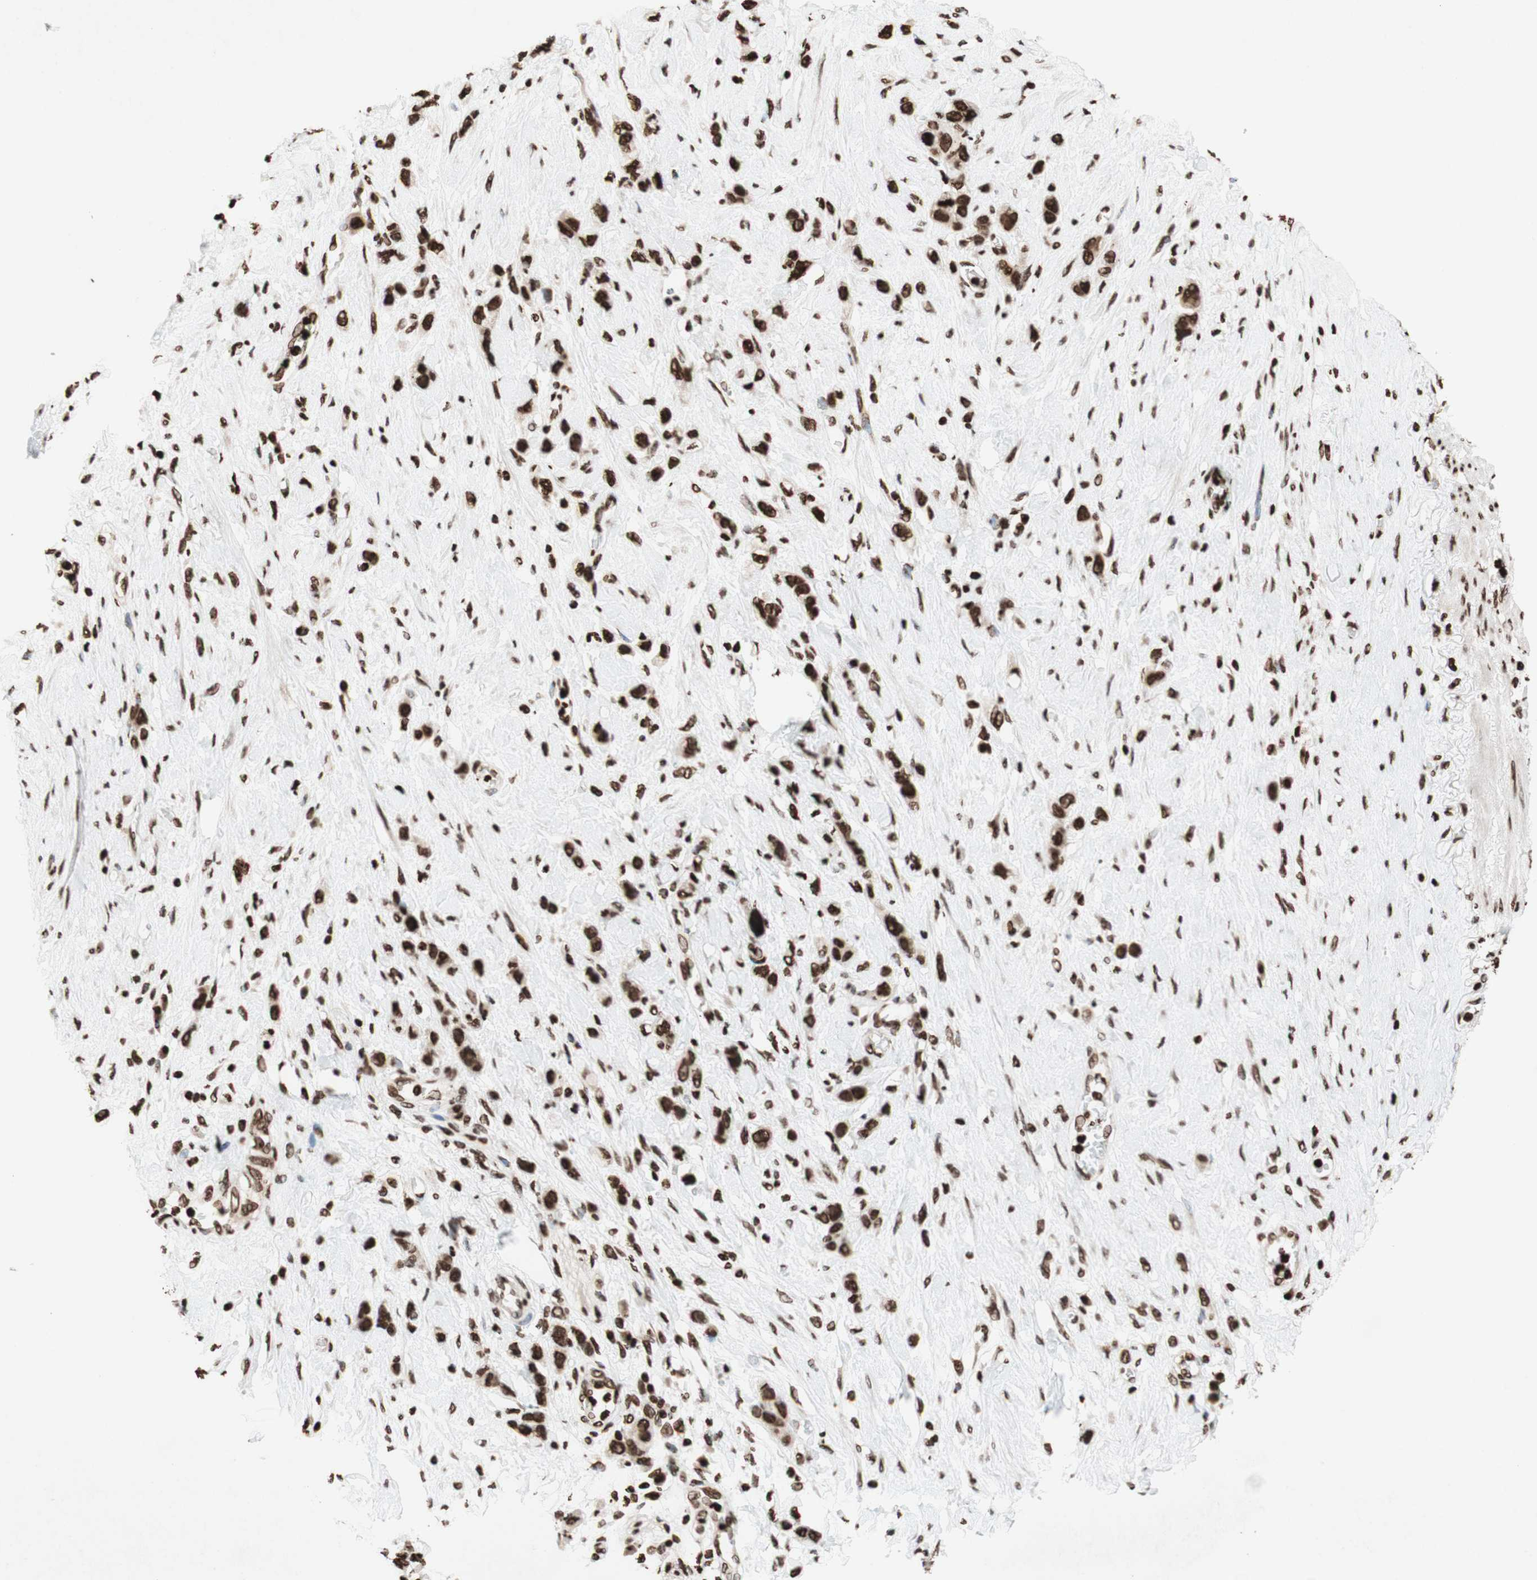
{"staining": {"intensity": "strong", "quantity": ">75%", "location": "nuclear"}, "tissue": "stomach cancer", "cell_type": "Tumor cells", "image_type": "cancer", "snomed": [{"axis": "morphology", "description": "Adenocarcinoma, NOS"}, {"axis": "morphology", "description": "Adenocarcinoma, High grade"}, {"axis": "topography", "description": "Stomach, upper"}, {"axis": "topography", "description": "Stomach, lower"}], "caption": "This histopathology image exhibits high-grade adenocarcinoma (stomach) stained with IHC to label a protein in brown. The nuclear of tumor cells show strong positivity for the protein. Nuclei are counter-stained blue.", "gene": "NCOA3", "patient": {"sex": "female", "age": 65}}